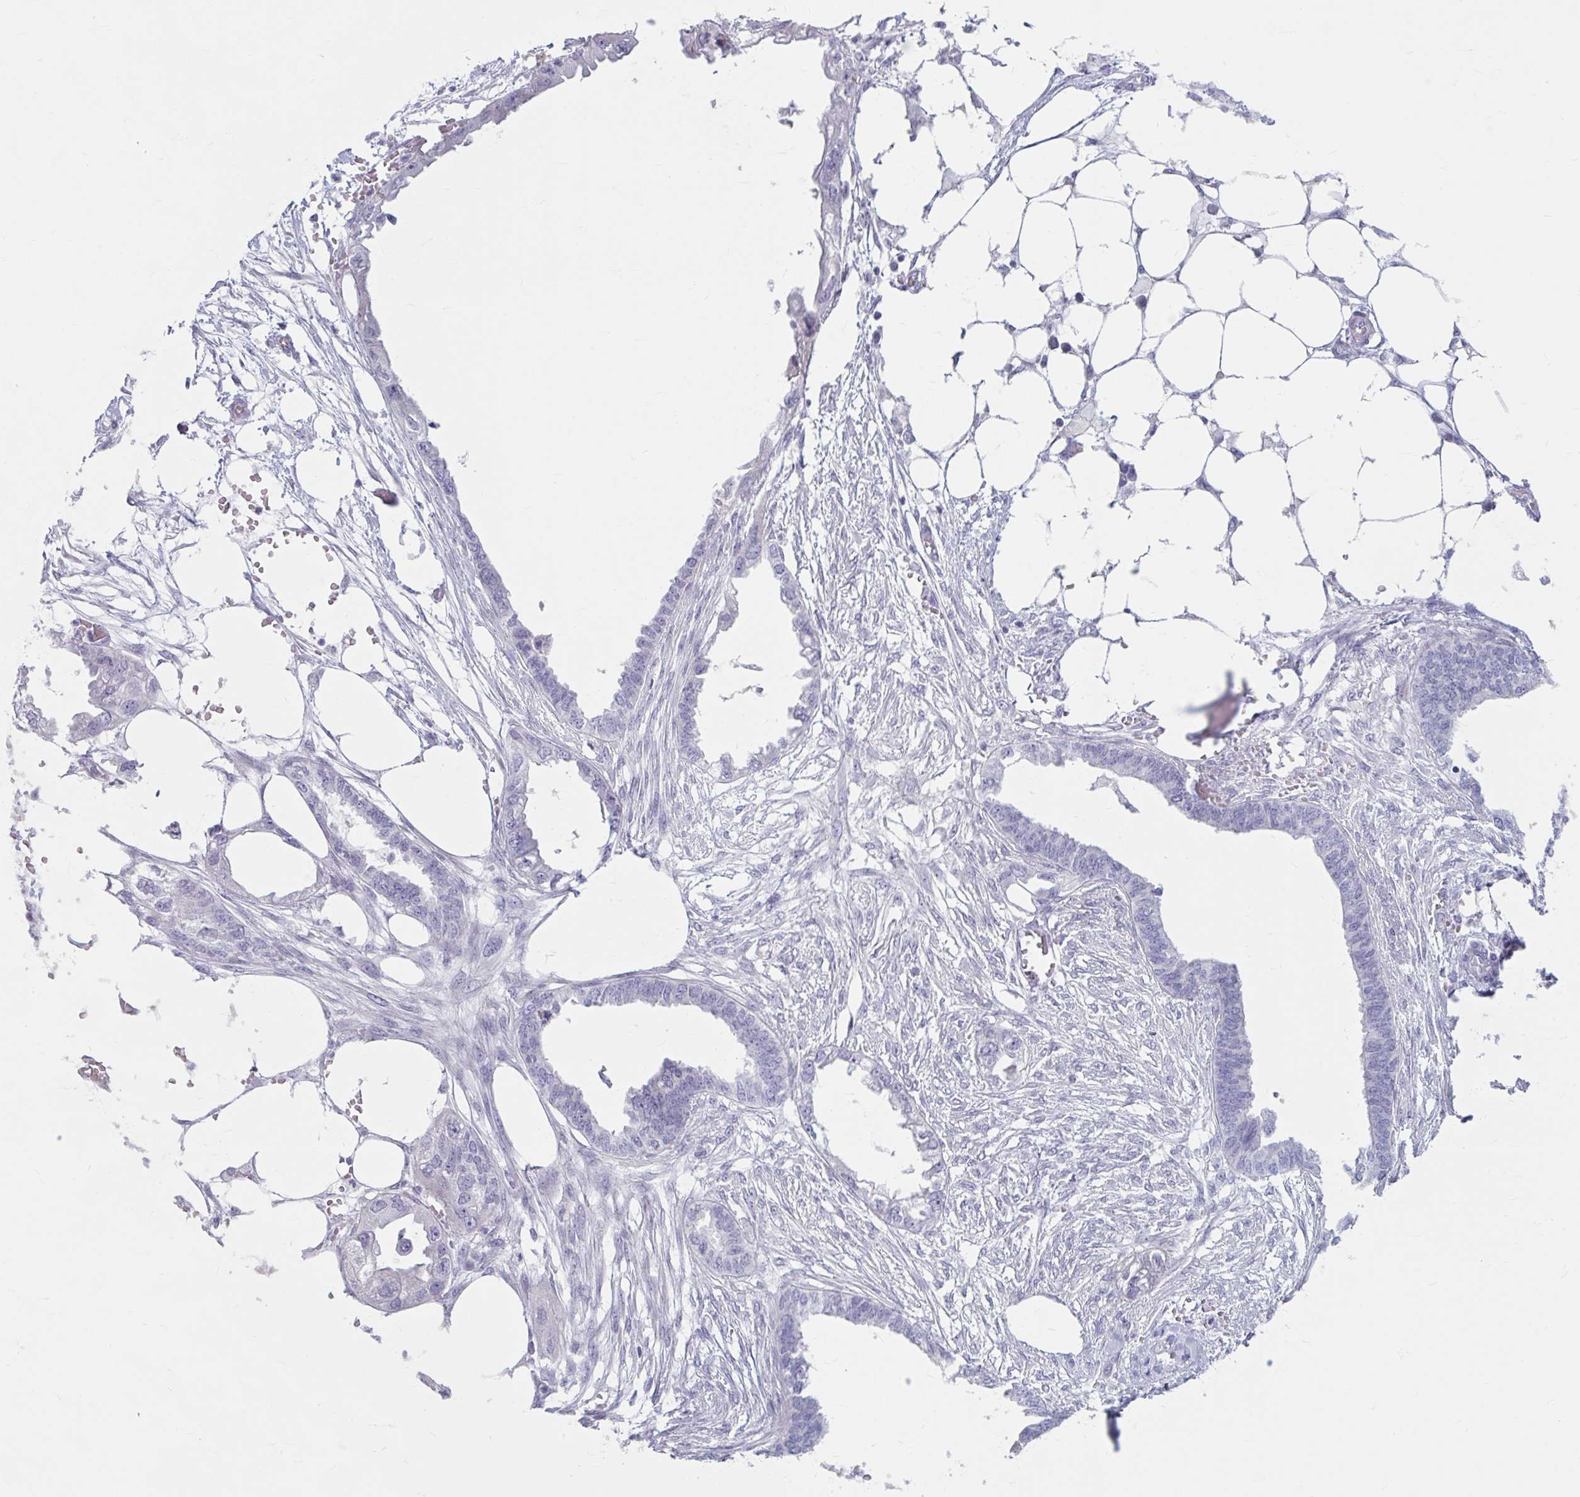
{"staining": {"intensity": "negative", "quantity": "none", "location": "none"}, "tissue": "endometrial cancer", "cell_type": "Tumor cells", "image_type": "cancer", "snomed": [{"axis": "morphology", "description": "Adenocarcinoma, NOS"}, {"axis": "morphology", "description": "Adenocarcinoma, metastatic, NOS"}, {"axis": "topography", "description": "Adipose tissue"}, {"axis": "topography", "description": "Endometrium"}], "caption": "High magnification brightfield microscopy of endometrial metastatic adenocarcinoma stained with DAB (3,3'-diaminobenzidine) (brown) and counterstained with hematoxylin (blue): tumor cells show no significant positivity.", "gene": "MSMO1", "patient": {"sex": "female", "age": 67}}